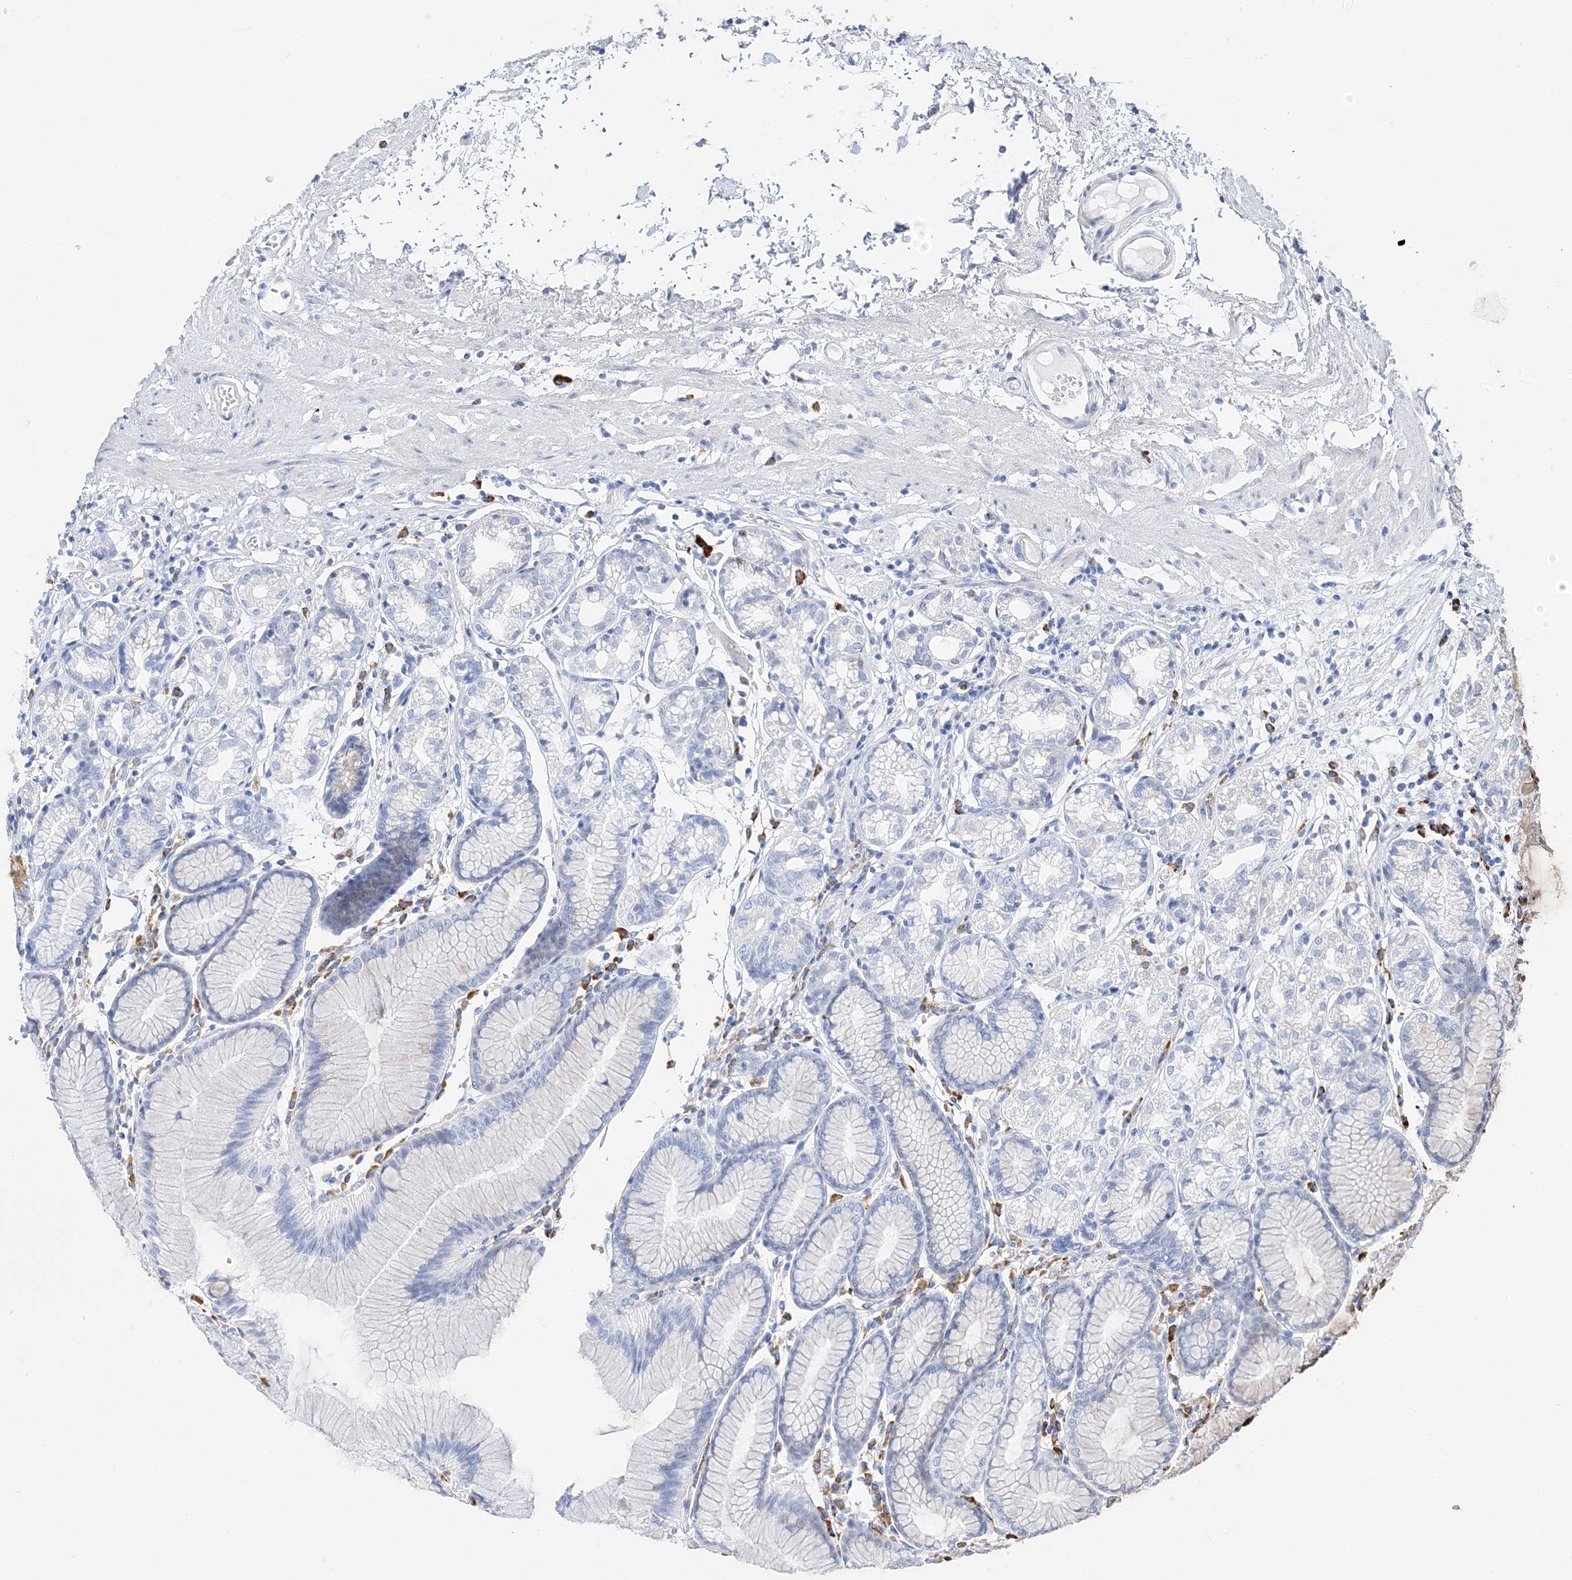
{"staining": {"intensity": "negative", "quantity": "none", "location": "none"}, "tissue": "stomach", "cell_type": "Glandular cells", "image_type": "normal", "snomed": [{"axis": "morphology", "description": "Normal tissue, NOS"}, {"axis": "topography", "description": "Stomach"}], "caption": "Glandular cells are negative for protein expression in unremarkable human stomach. (DAB (3,3'-diaminobenzidine) immunohistochemistry visualized using brightfield microscopy, high magnification).", "gene": "TSPYL6", "patient": {"sex": "female", "age": 57}}